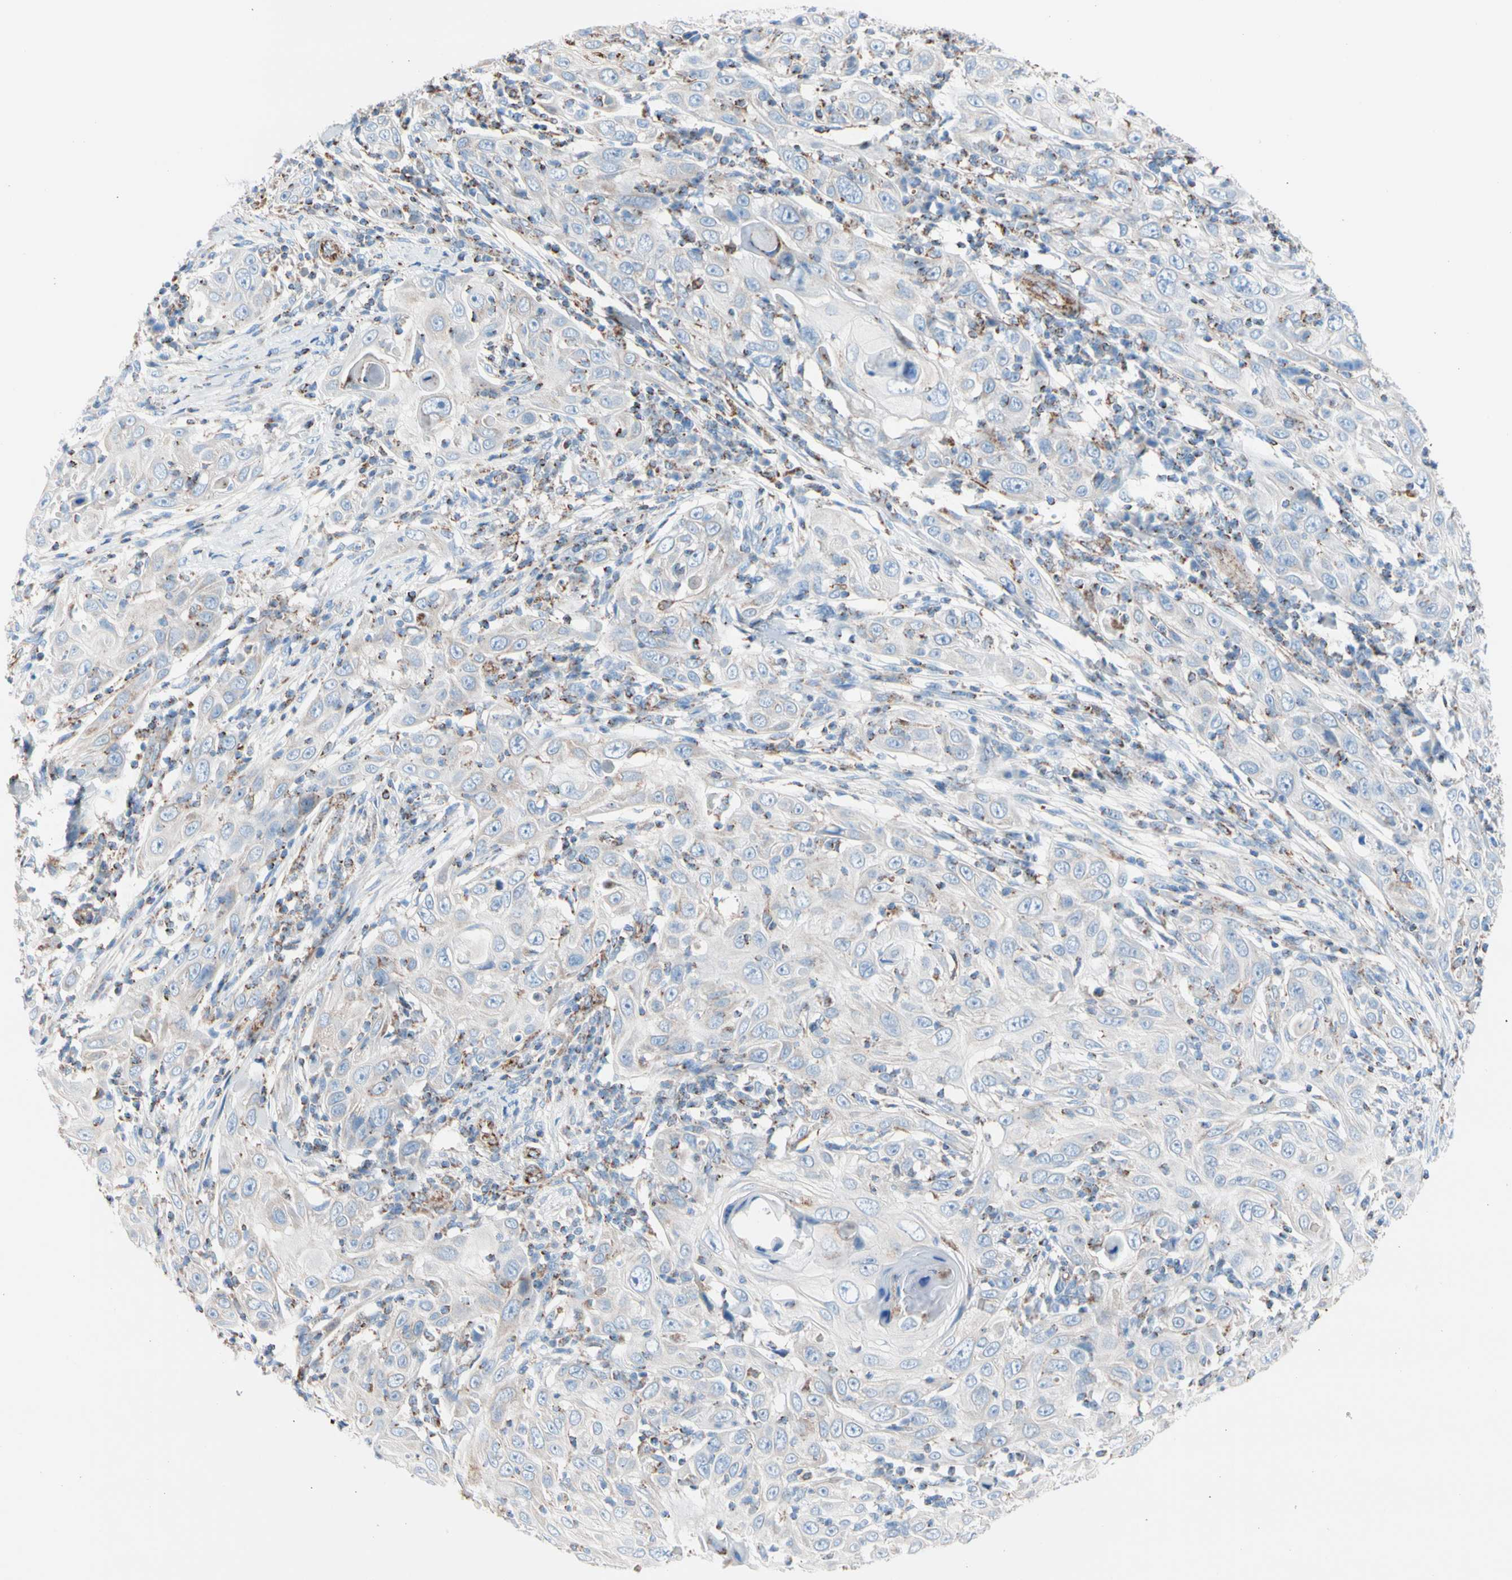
{"staining": {"intensity": "negative", "quantity": "none", "location": "none"}, "tissue": "skin cancer", "cell_type": "Tumor cells", "image_type": "cancer", "snomed": [{"axis": "morphology", "description": "Squamous cell carcinoma, NOS"}, {"axis": "topography", "description": "Skin"}], "caption": "This is a micrograph of immunohistochemistry (IHC) staining of squamous cell carcinoma (skin), which shows no positivity in tumor cells.", "gene": "HK1", "patient": {"sex": "female", "age": 88}}